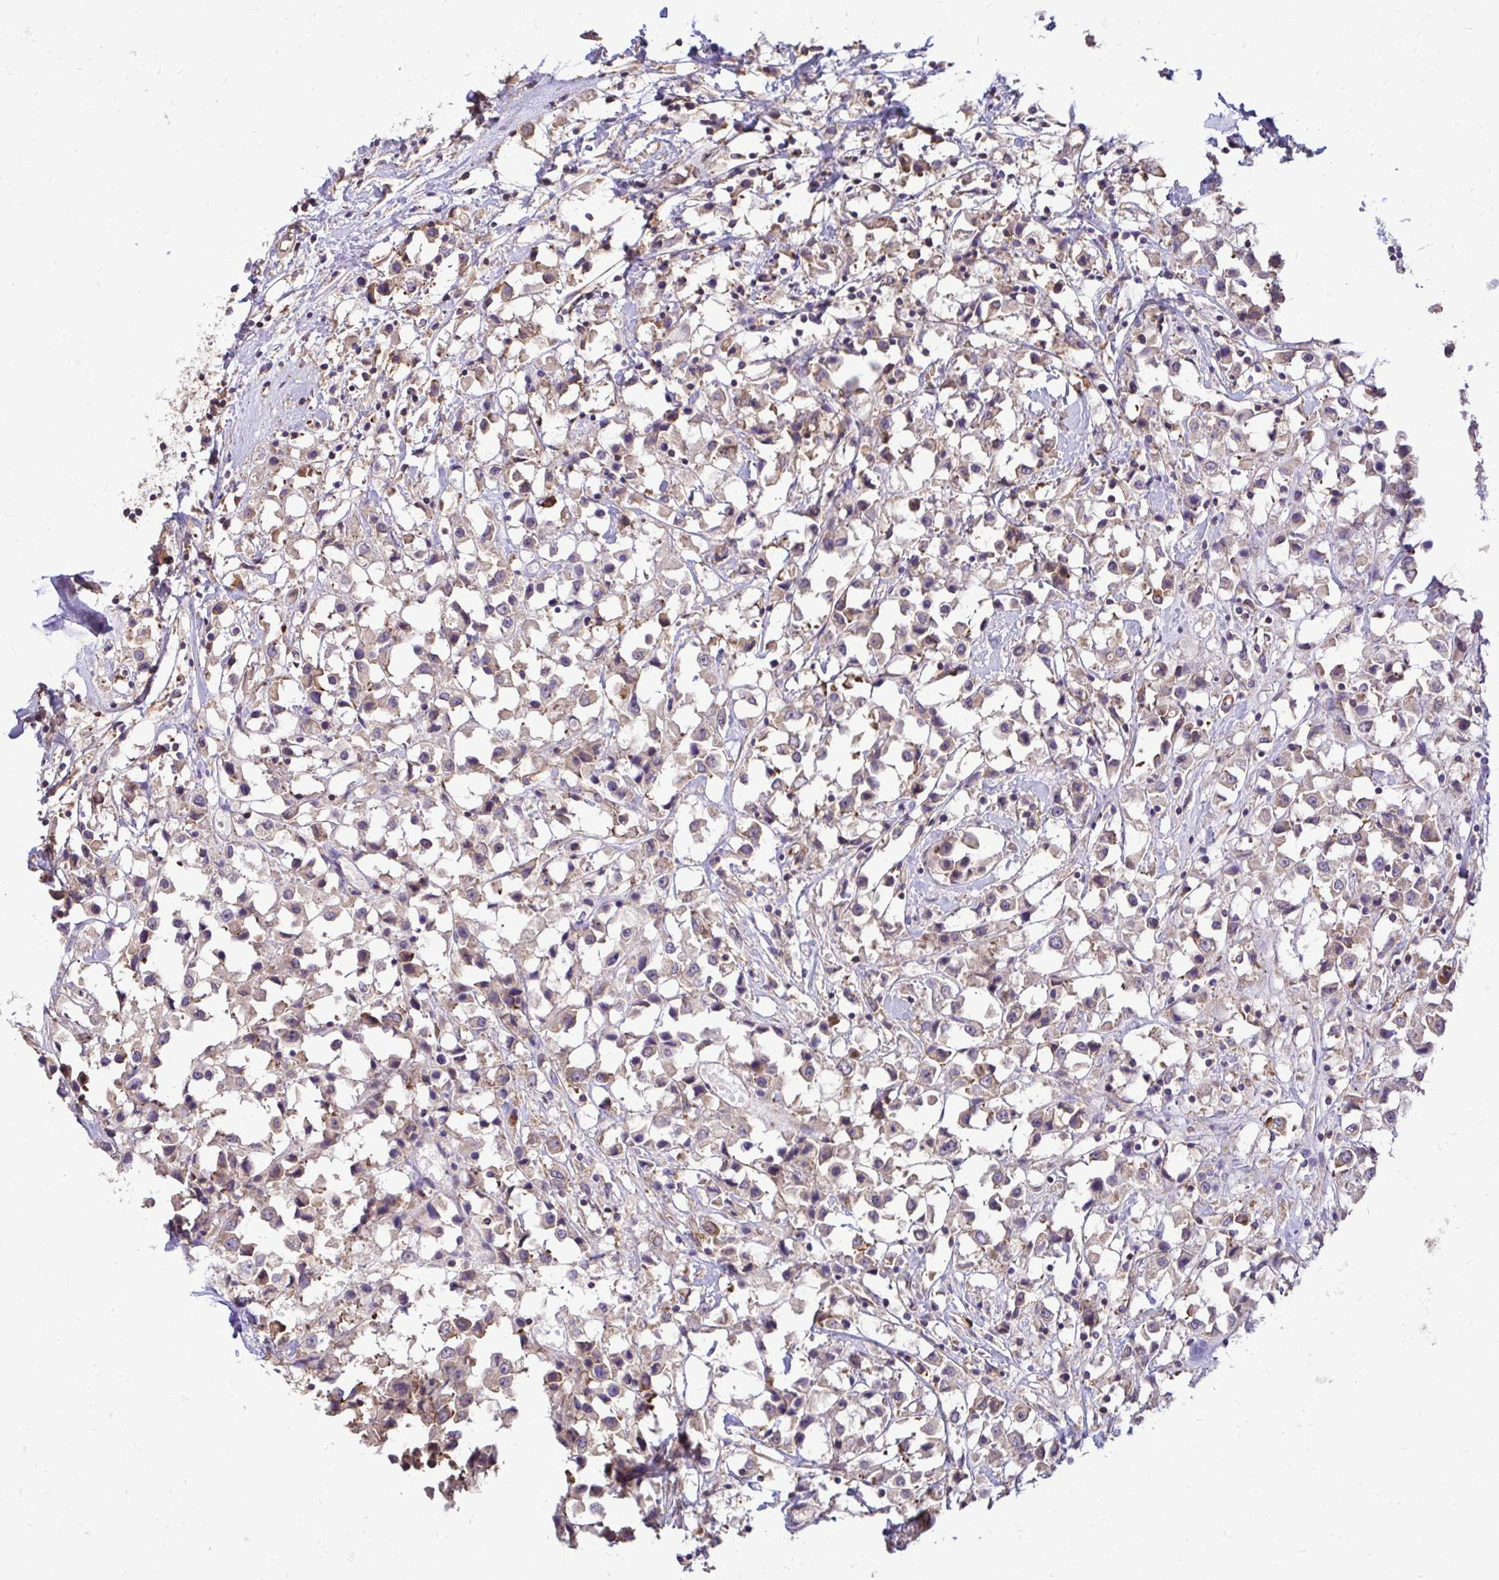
{"staining": {"intensity": "weak", "quantity": ">75%", "location": "cytoplasmic/membranous"}, "tissue": "breast cancer", "cell_type": "Tumor cells", "image_type": "cancer", "snomed": [{"axis": "morphology", "description": "Duct carcinoma"}, {"axis": "topography", "description": "Breast"}], "caption": "Protein staining shows weak cytoplasmic/membranous staining in about >75% of tumor cells in breast cancer (intraductal carcinoma).", "gene": "FMR1", "patient": {"sex": "female", "age": 61}}